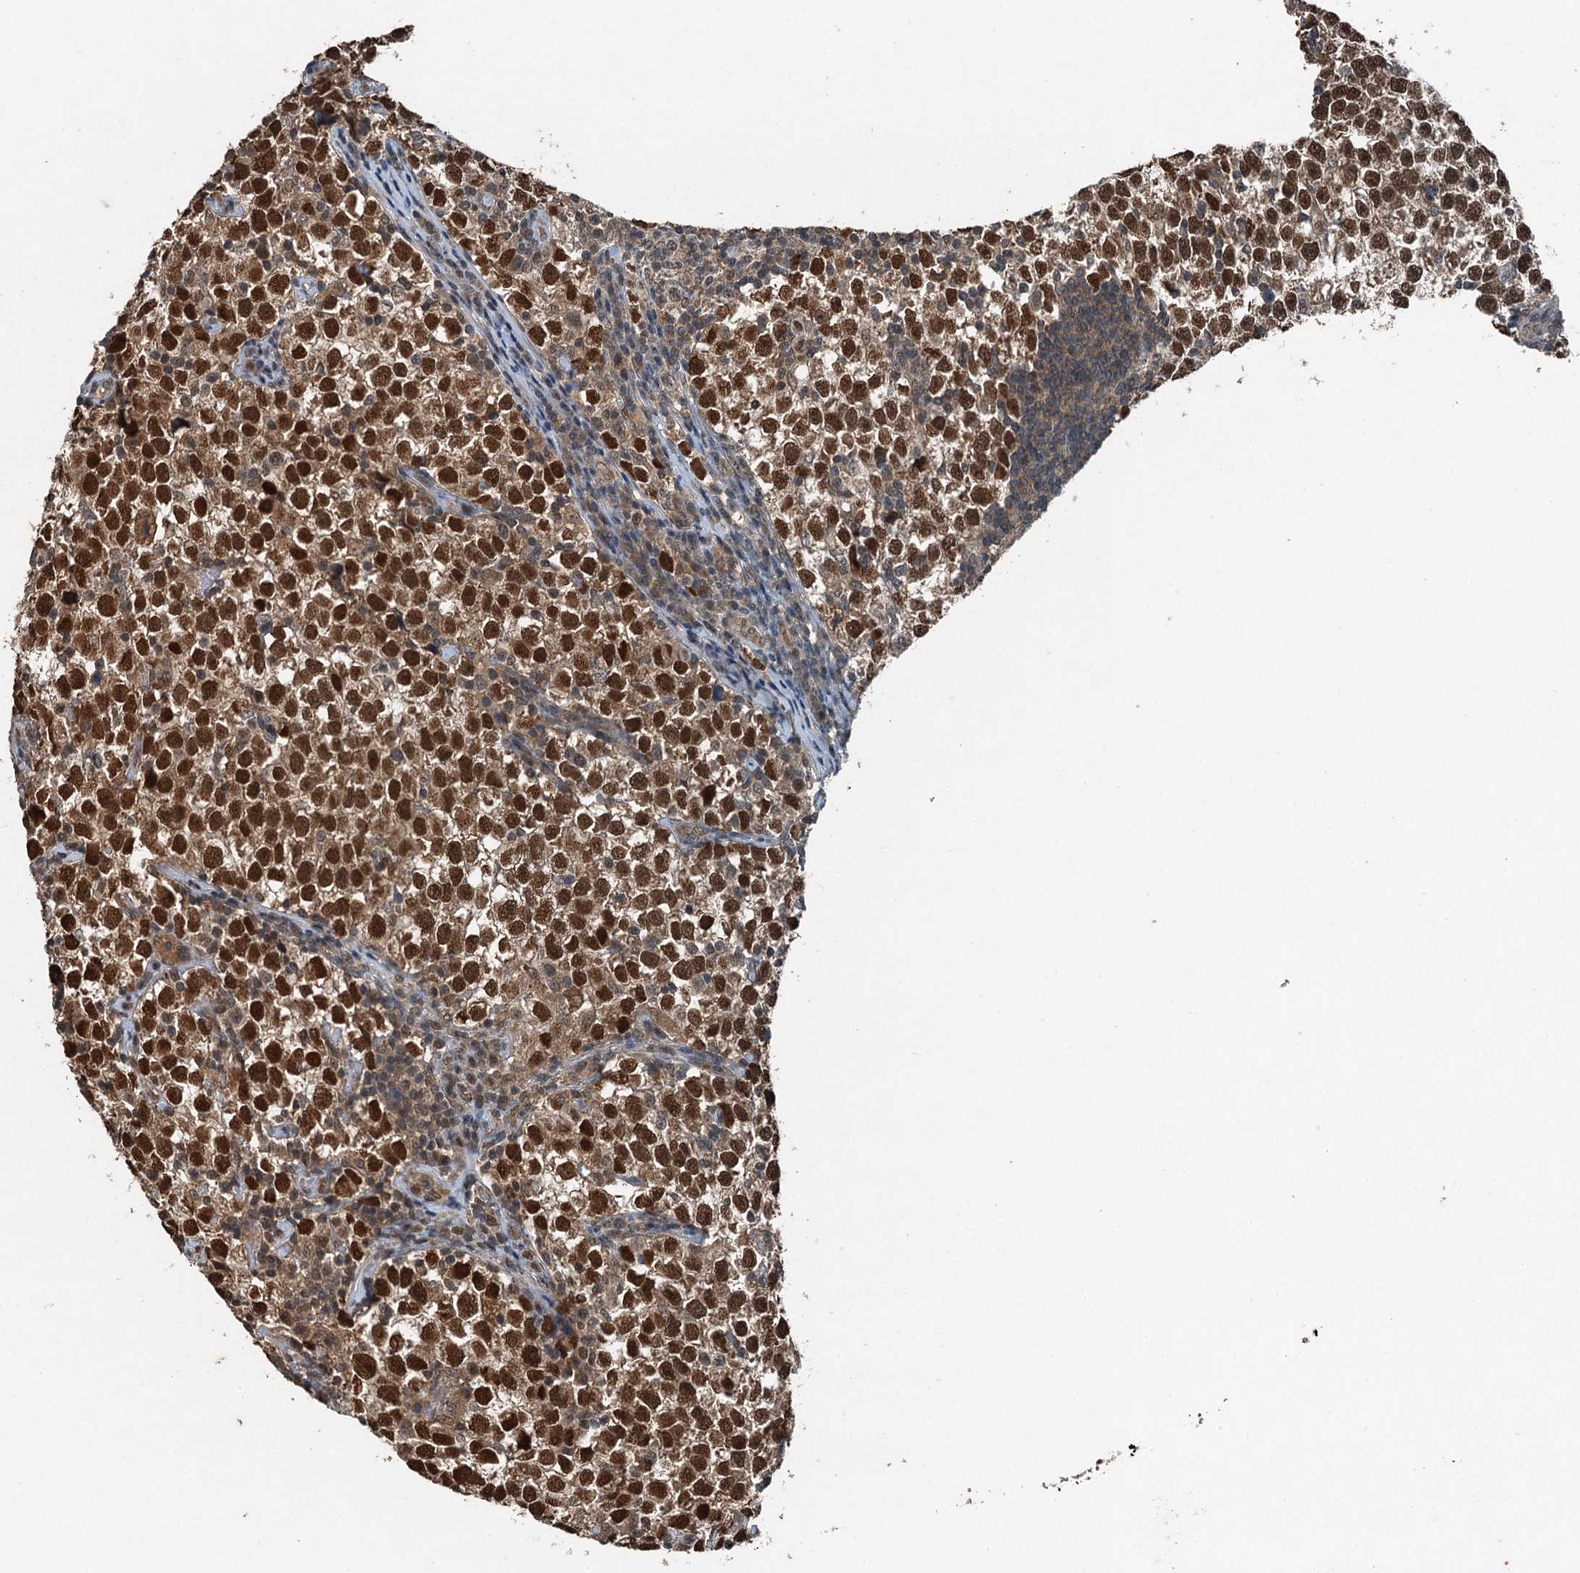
{"staining": {"intensity": "strong", "quantity": ">75%", "location": "nuclear"}, "tissue": "testis cancer", "cell_type": "Tumor cells", "image_type": "cancer", "snomed": [{"axis": "morphology", "description": "Normal tissue, NOS"}, {"axis": "morphology", "description": "Seminoma, NOS"}, {"axis": "topography", "description": "Testis"}], "caption": "IHC (DAB) staining of seminoma (testis) displays strong nuclear protein expression in about >75% of tumor cells.", "gene": "UBXN6", "patient": {"sex": "male", "age": 43}}